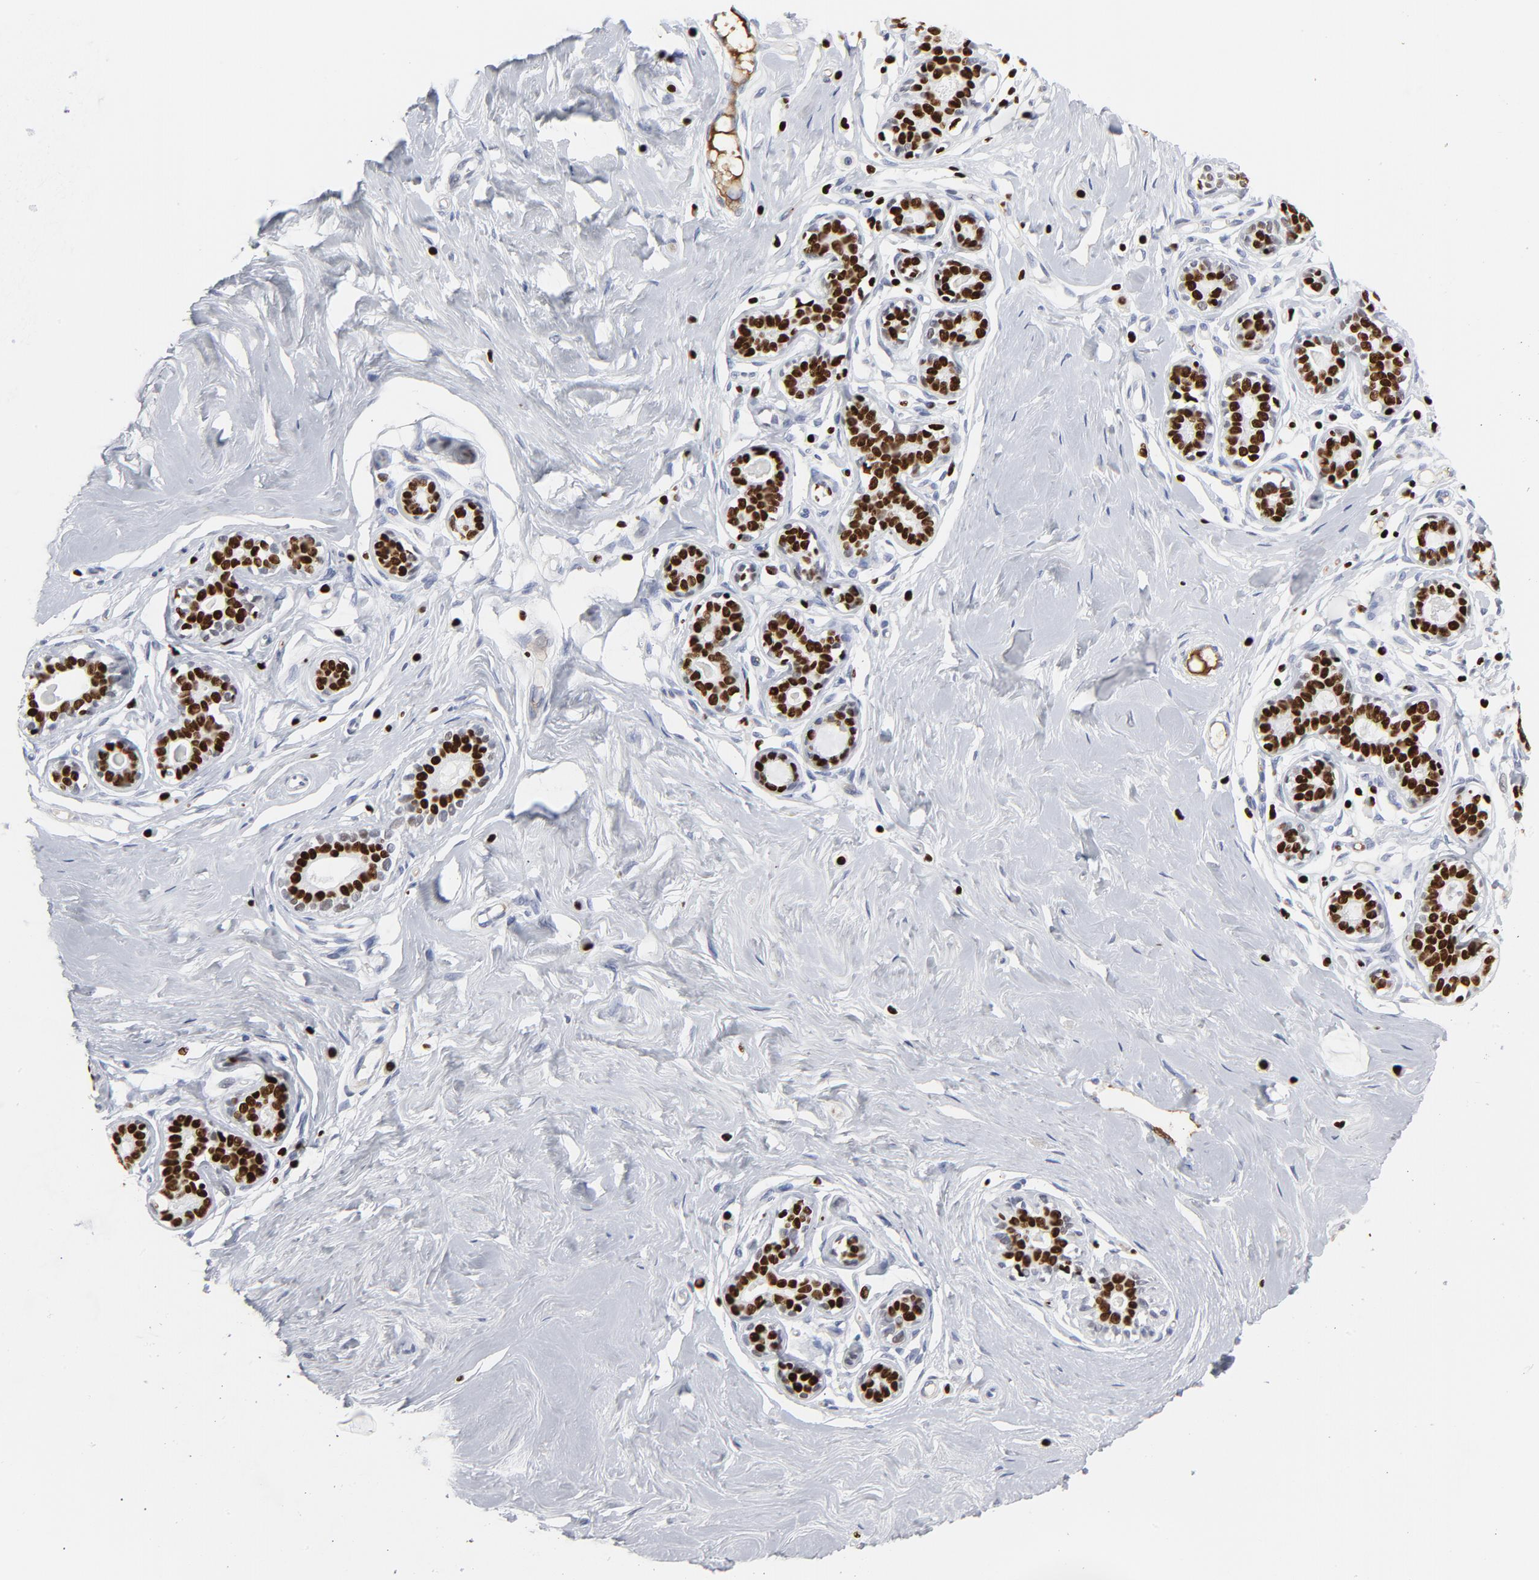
{"staining": {"intensity": "negative", "quantity": "none", "location": "none"}, "tissue": "breast", "cell_type": "Adipocytes", "image_type": "normal", "snomed": [{"axis": "morphology", "description": "Normal tissue, NOS"}, {"axis": "topography", "description": "Breast"}], "caption": "Protein analysis of benign breast displays no significant positivity in adipocytes.", "gene": "SMARCC2", "patient": {"sex": "female", "age": 23}}